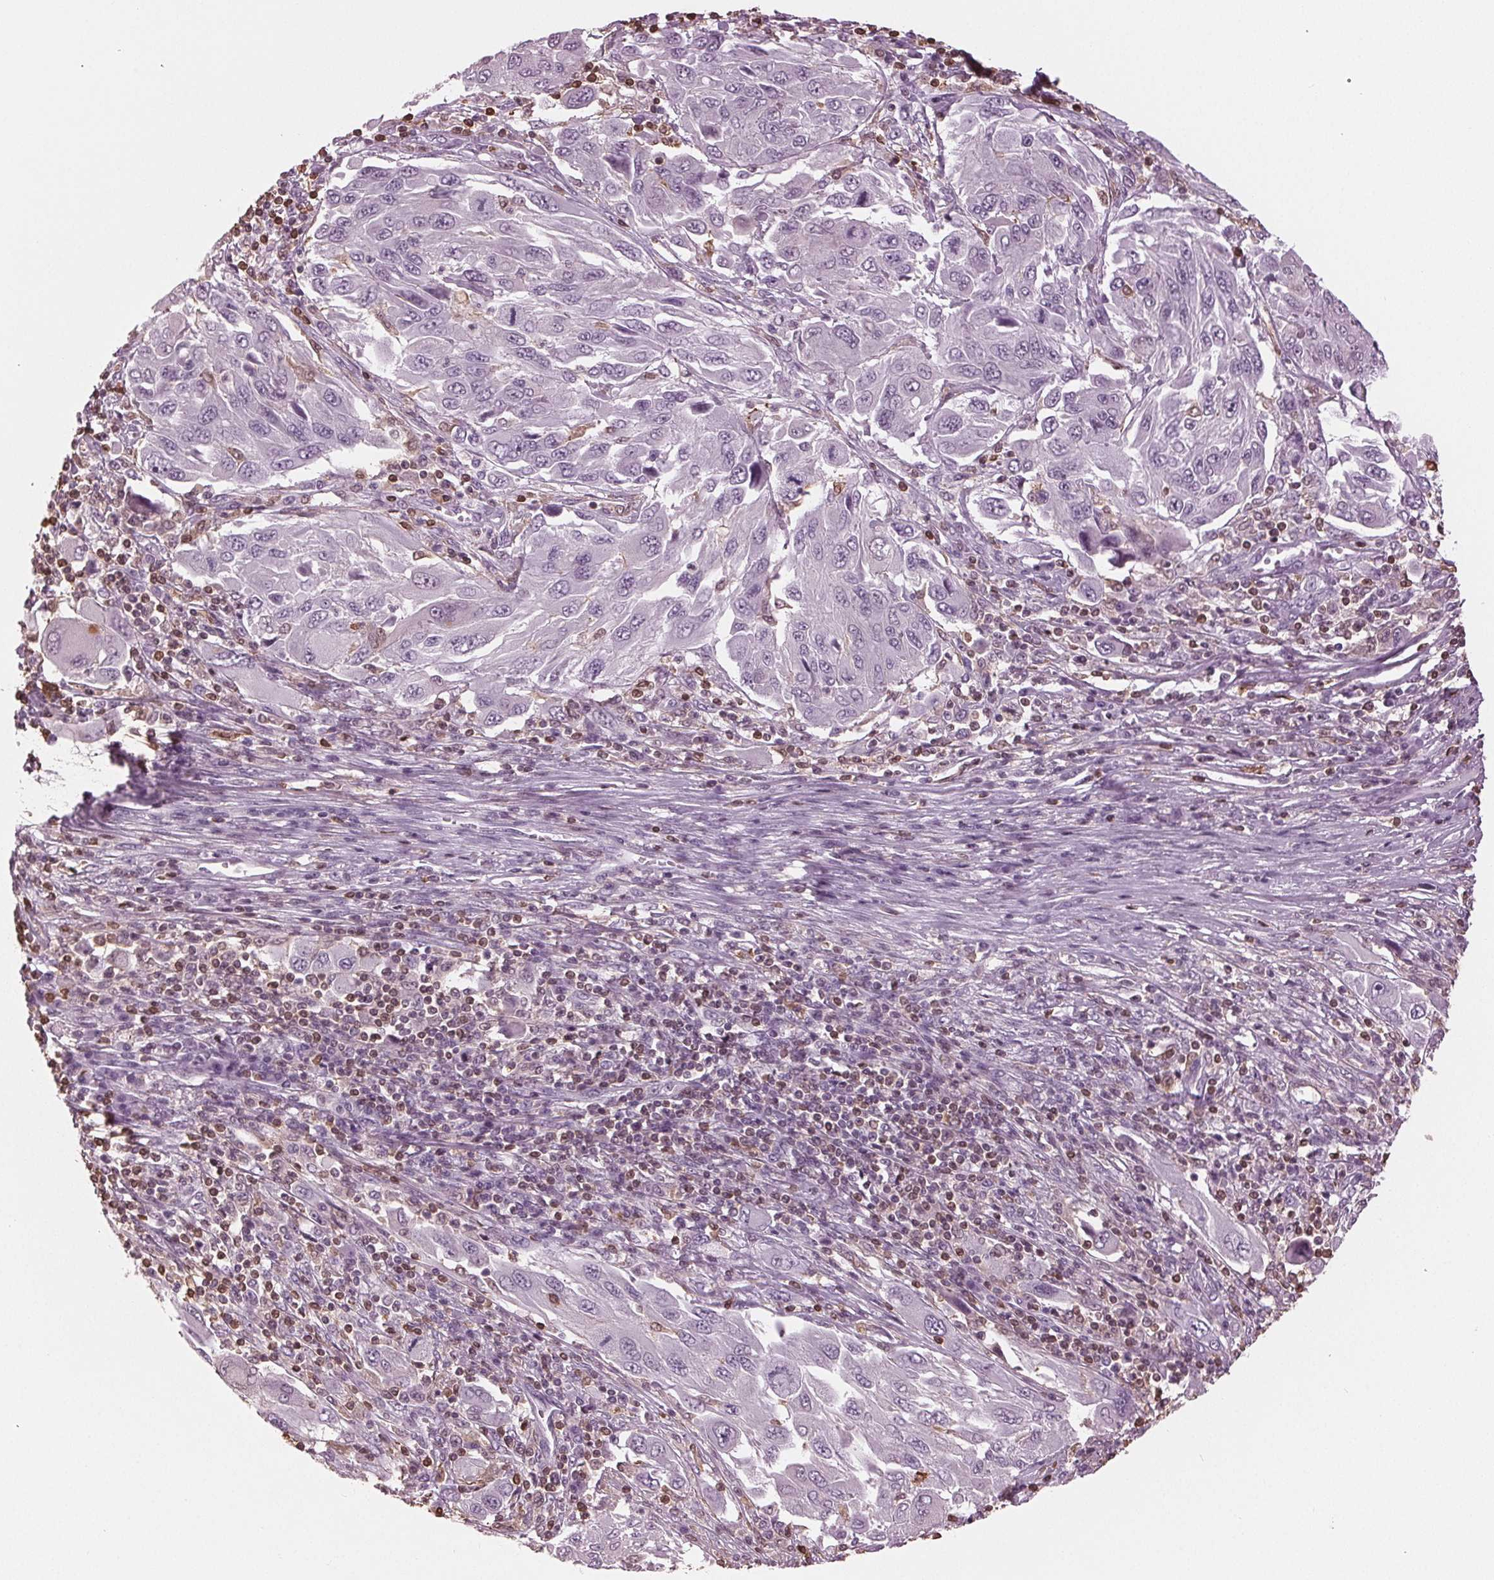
{"staining": {"intensity": "negative", "quantity": "none", "location": "none"}, "tissue": "melanoma", "cell_type": "Tumor cells", "image_type": "cancer", "snomed": [{"axis": "morphology", "description": "Malignant melanoma, NOS"}, {"axis": "topography", "description": "Skin"}], "caption": "DAB immunohistochemical staining of human malignant melanoma displays no significant staining in tumor cells. (DAB IHC visualized using brightfield microscopy, high magnification).", "gene": "BTLA", "patient": {"sex": "female", "age": 91}}